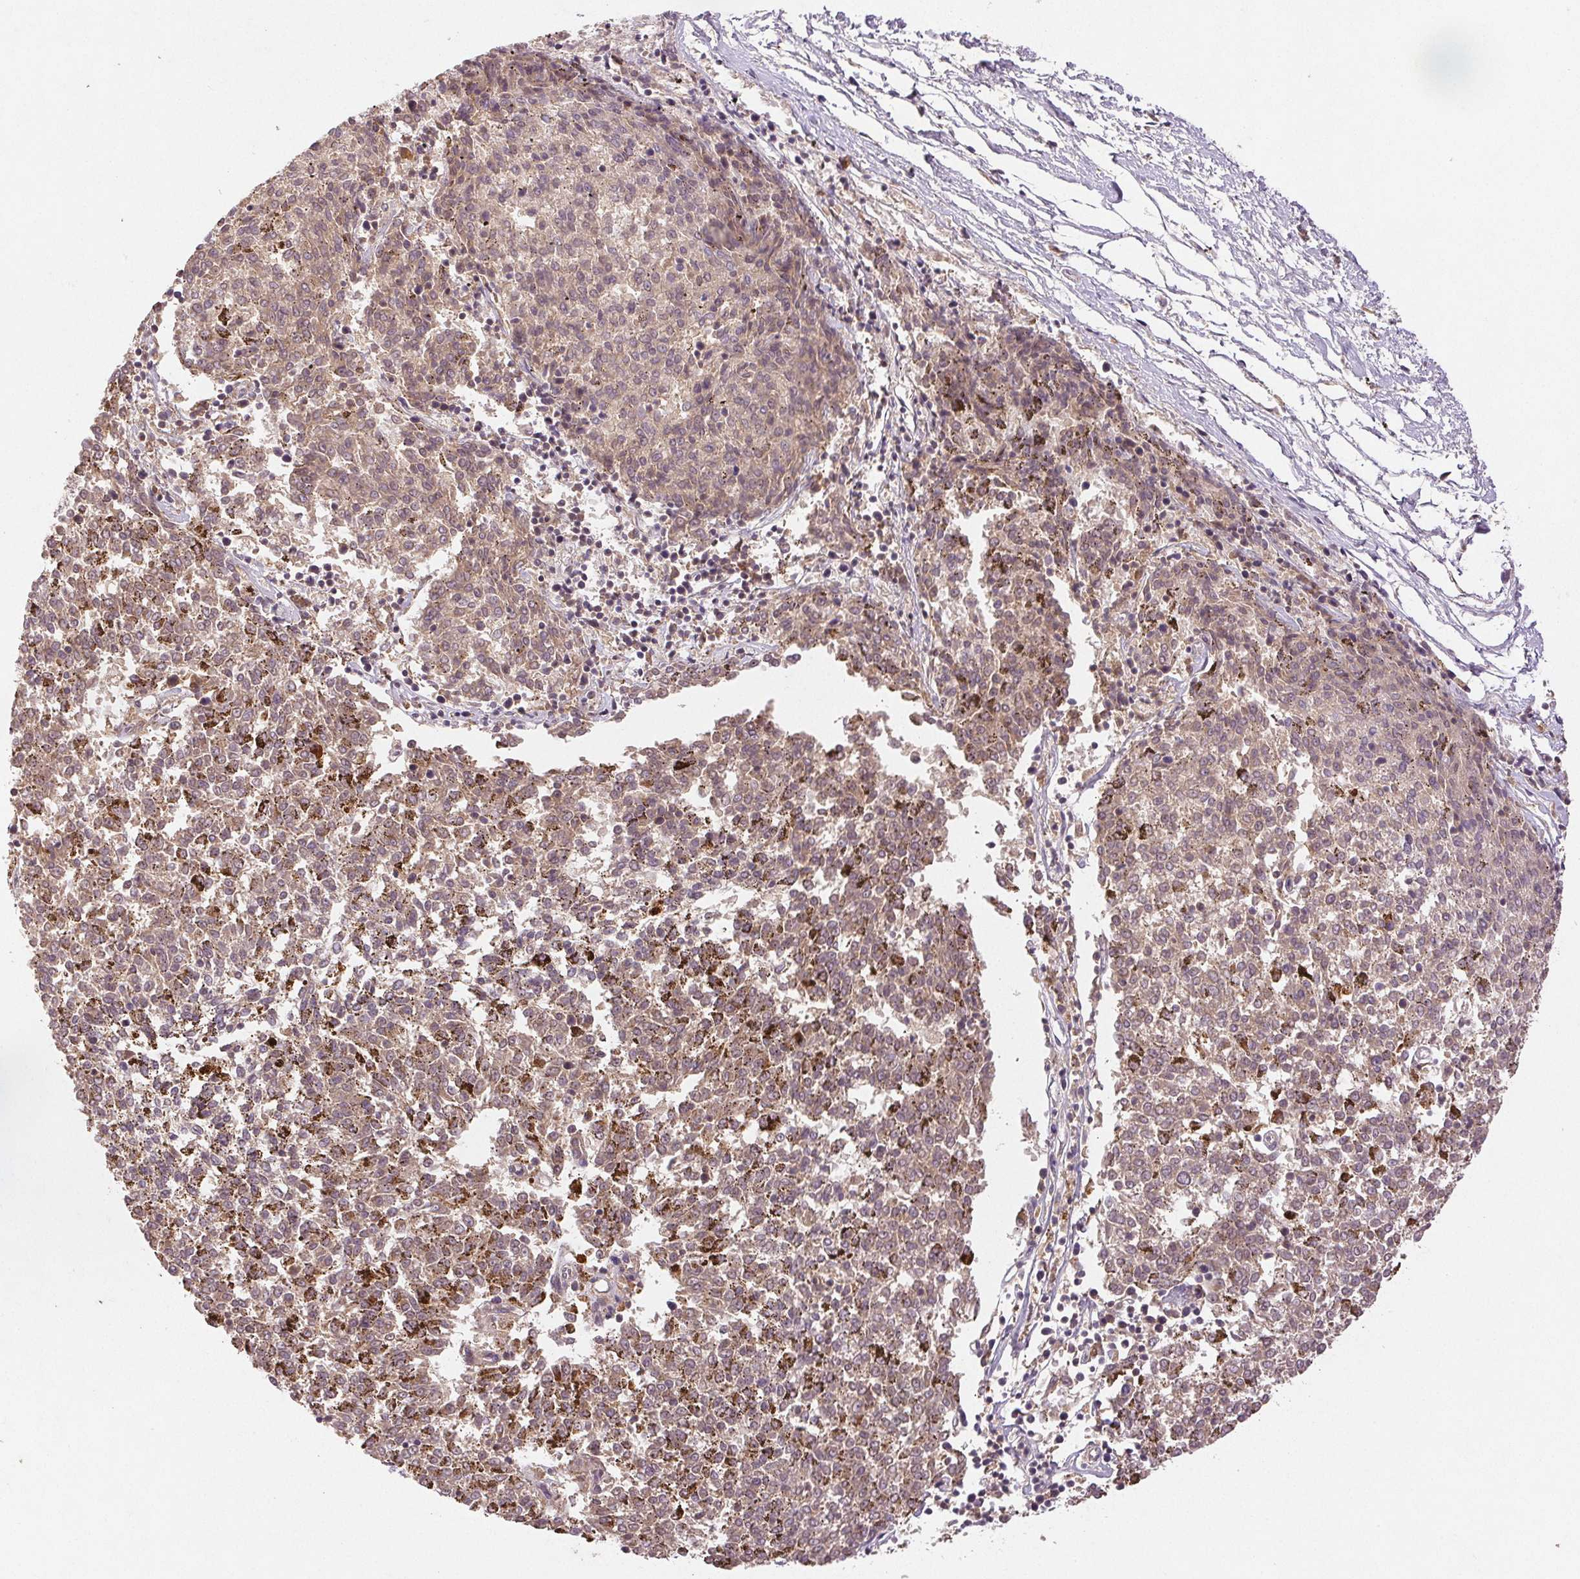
{"staining": {"intensity": "weak", "quantity": ">75%", "location": "cytoplasmic/membranous"}, "tissue": "melanoma", "cell_type": "Tumor cells", "image_type": "cancer", "snomed": [{"axis": "morphology", "description": "Malignant melanoma, NOS"}, {"axis": "topography", "description": "Skin"}], "caption": "Protein analysis of malignant melanoma tissue exhibits weak cytoplasmic/membranous positivity in approximately >75% of tumor cells. The staining is performed using DAB brown chromogen to label protein expression. The nuclei are counter-stained blue using hematoxylin.", "gene": "YIF1B", "patient": {"sex": "female", "age": 72}}